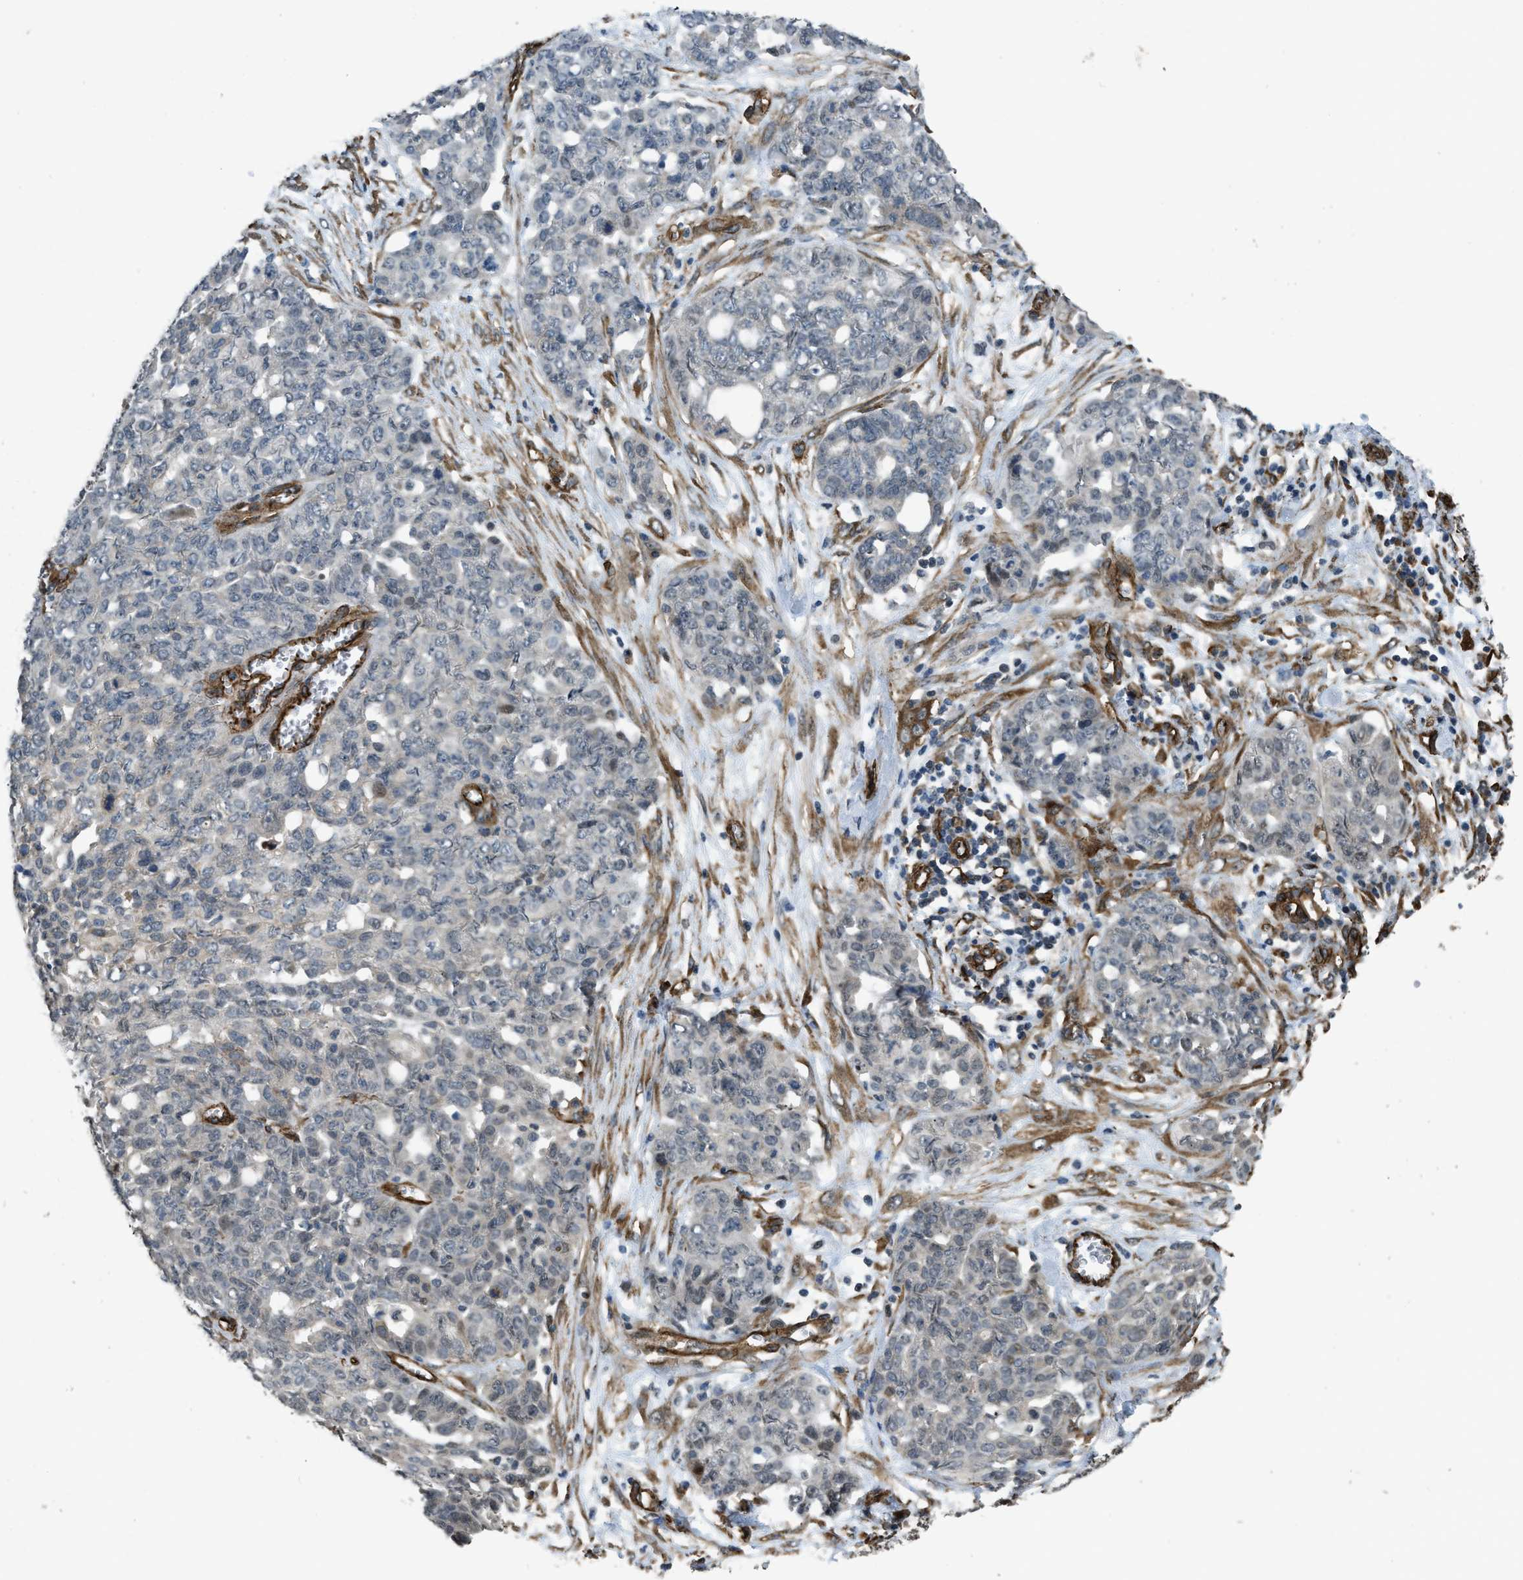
{"staining": {"intensity": "weak", "quantity": "<25%", "location": "nuclear"}, "tissue": "ovarian cancer", "cell_type": "Tumor cells", "image_type": "cancer", "snomed": [{"axis": "morphology", "description": "Cystadenocarcinoma, serous, NOS"}, {"axis": "topography", "description": "Soft tissue"}, {"axis": "topography", "description": "Ovary"}], "caption": "An immunohistochemistry micrograph of serous cystadenocarcinoma (ovarian) is shown. There is no staining in tumor cells of serous cystadenocarcinoma (ovarian).", "gene": "NMB", "patient": {"sex": "female", "age": 57}}